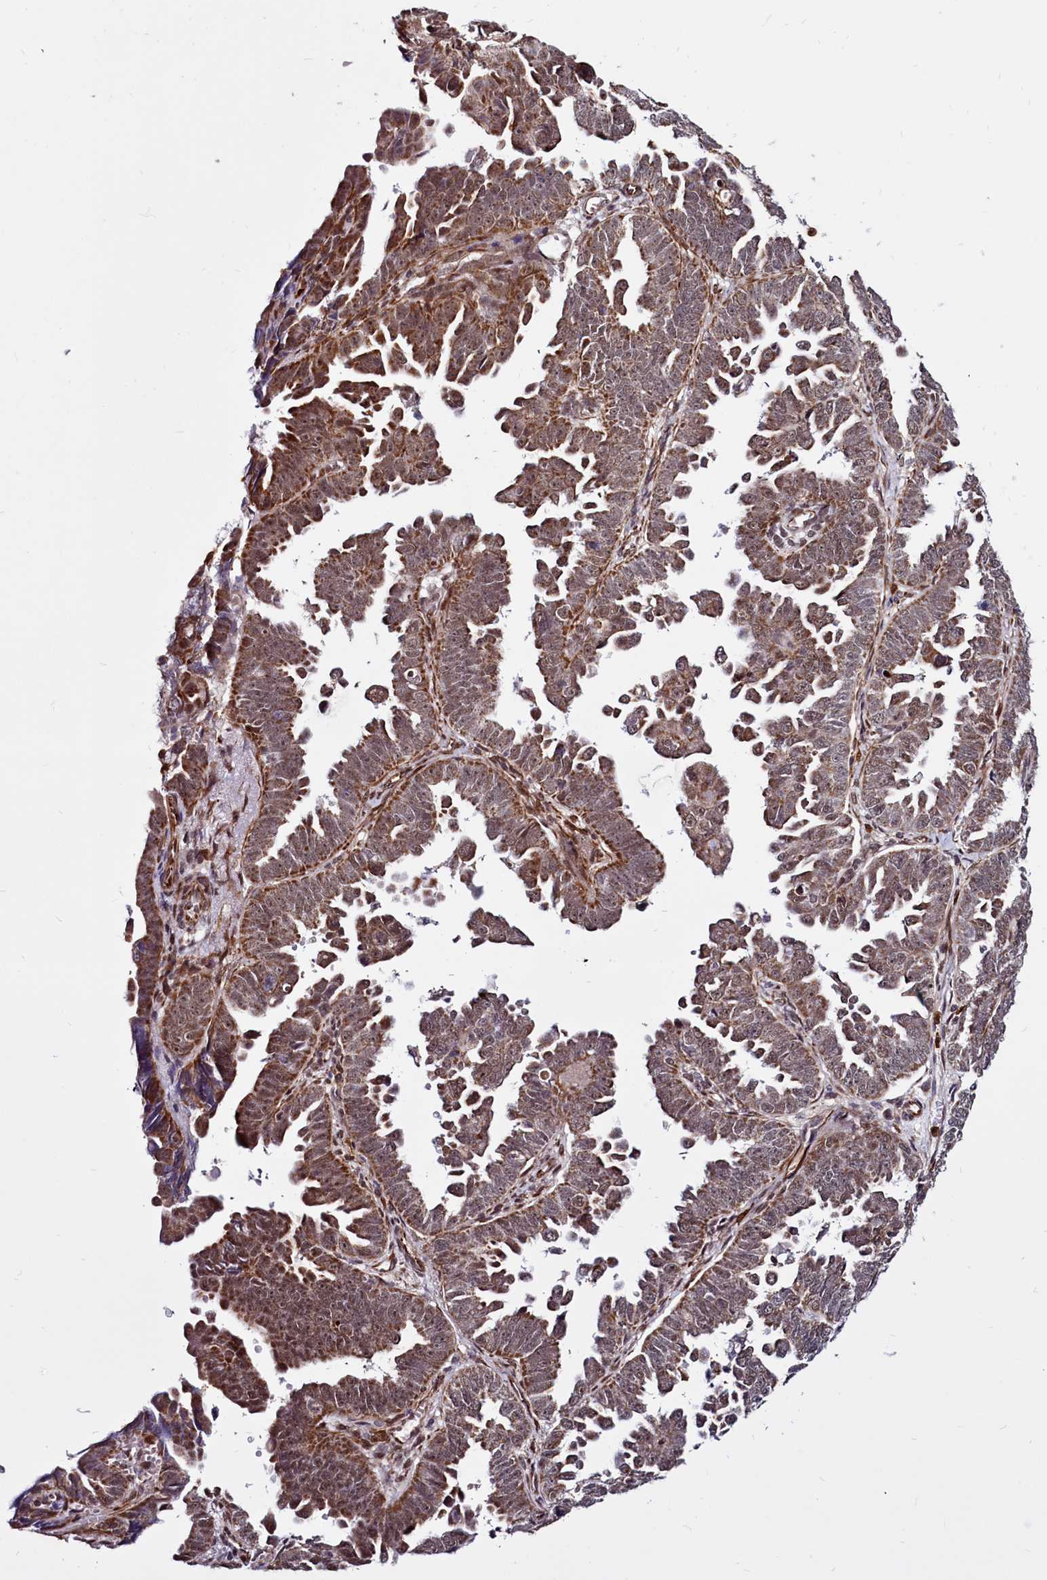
{"staining": {"intensity": "moderate", "quantity": ">75%", "location": "cytoplasmic/membranous,nuclear"}, "tissue": "endometrial cancer", "cell_type": "Tumor cells", "image_type": "cancer", "snomed": [{"axis": "morphology", "description": "Adenocarcinoma, NOS"}, {"axis": "topography", "description": "Endometrium"}], "caption": "Immunohistochemistry (IHC) (DAB) staining of adenocarcinoma (endometrial) demonstrates moderate cytoplasmic/membranous and nuclear protein expression in about >75% of tumor cells.", "gene": "CLK3", "patient": {"sex": "female", "age": 75}}